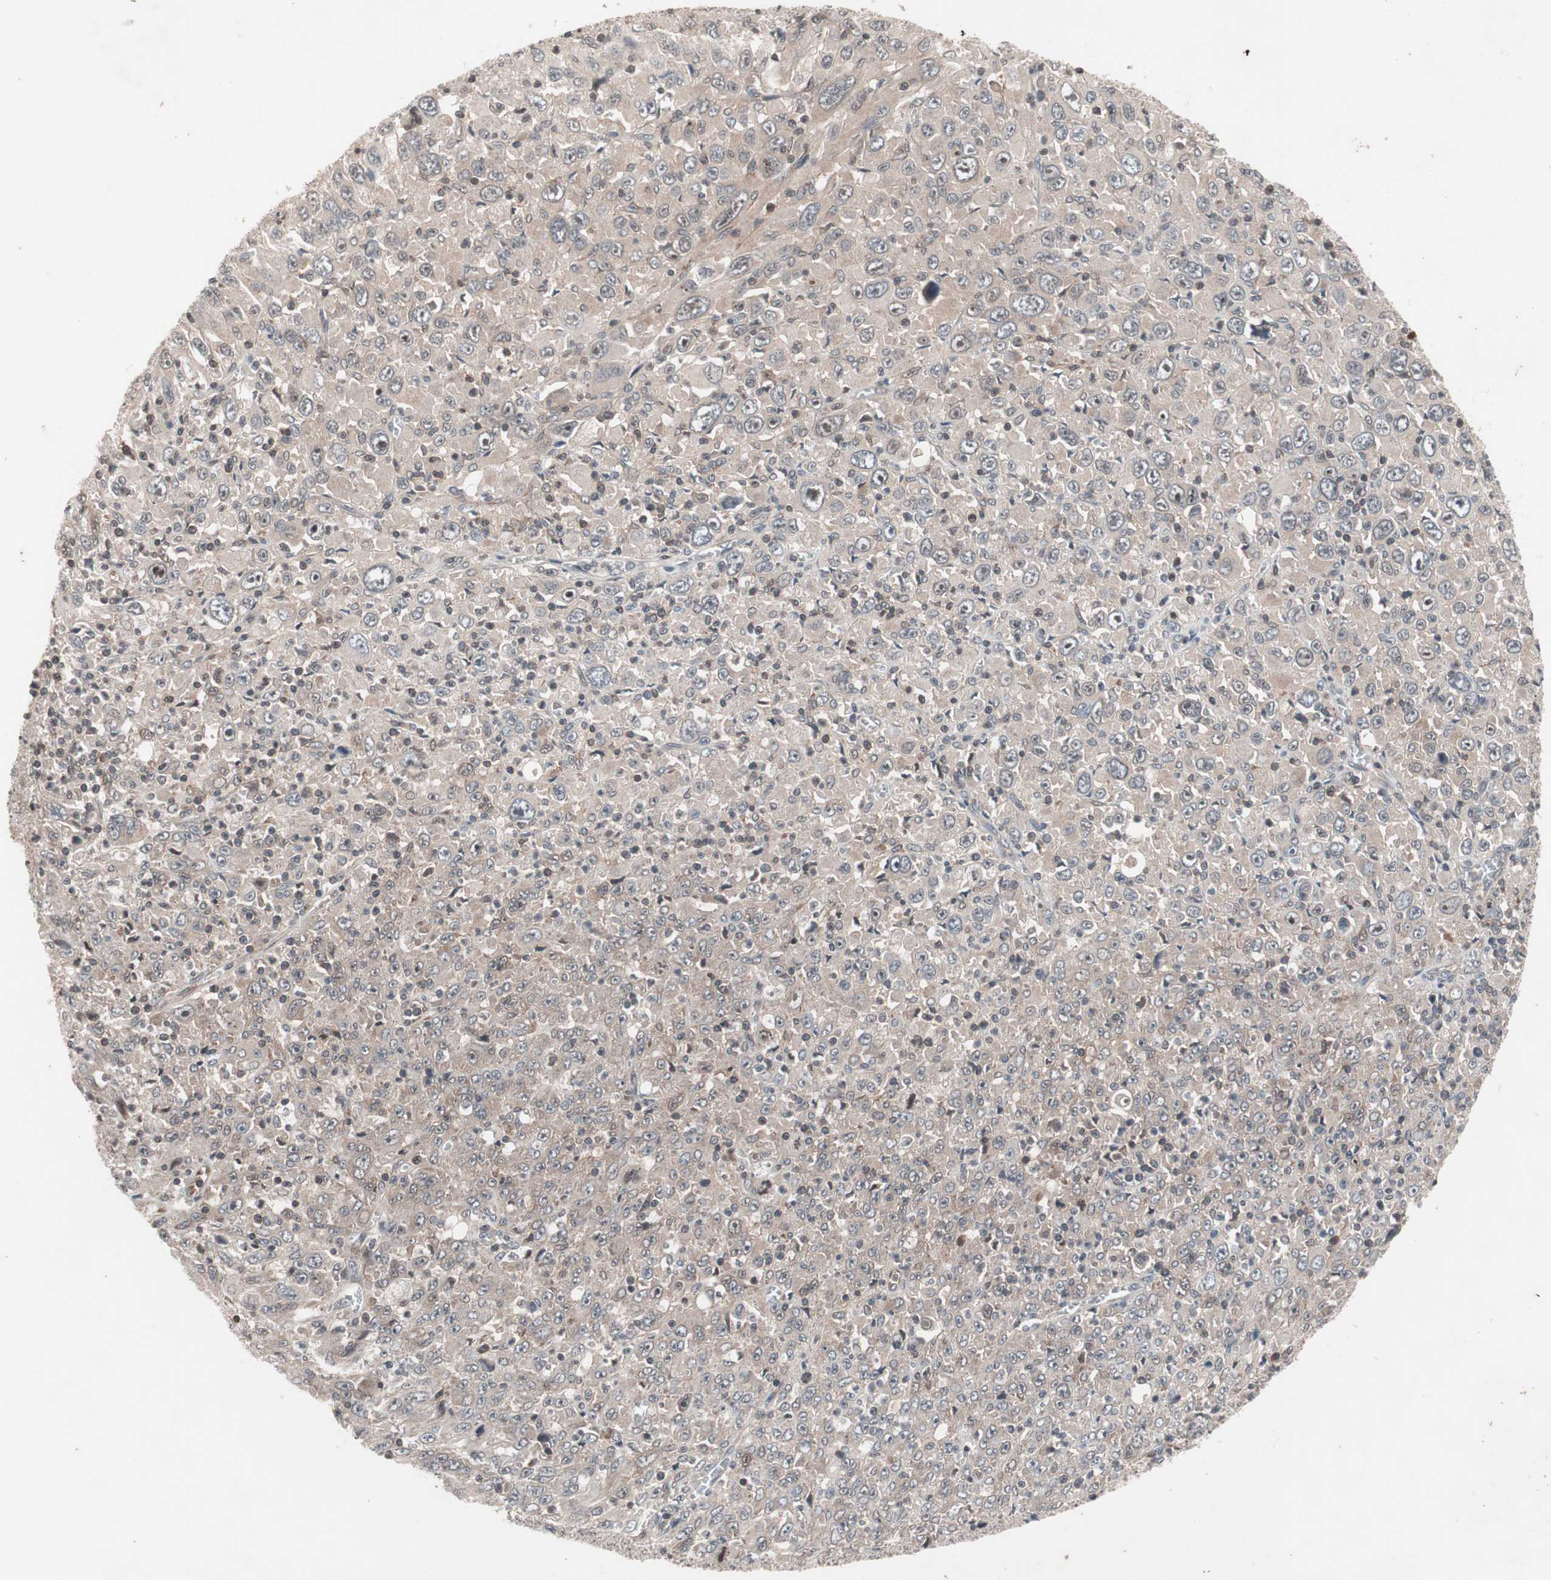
{"staining": {"intensity": "negative", "quantity": "none", "location": "none"}, "tissue": "melanoma", "cell_type": "Tumor cells", "image_type": "cancer", "snomed": [{"axis": "morphology", "description": "Malignant melanoma, Metastatic site"}, {"axis": "topography", "description": "Skin"}], "caption": "This is an IHC histopathology image of human melanoma. There is no expression in tumor cells.", "gene": "IRS1", "patient": {"sex": "female", "age": 56}}